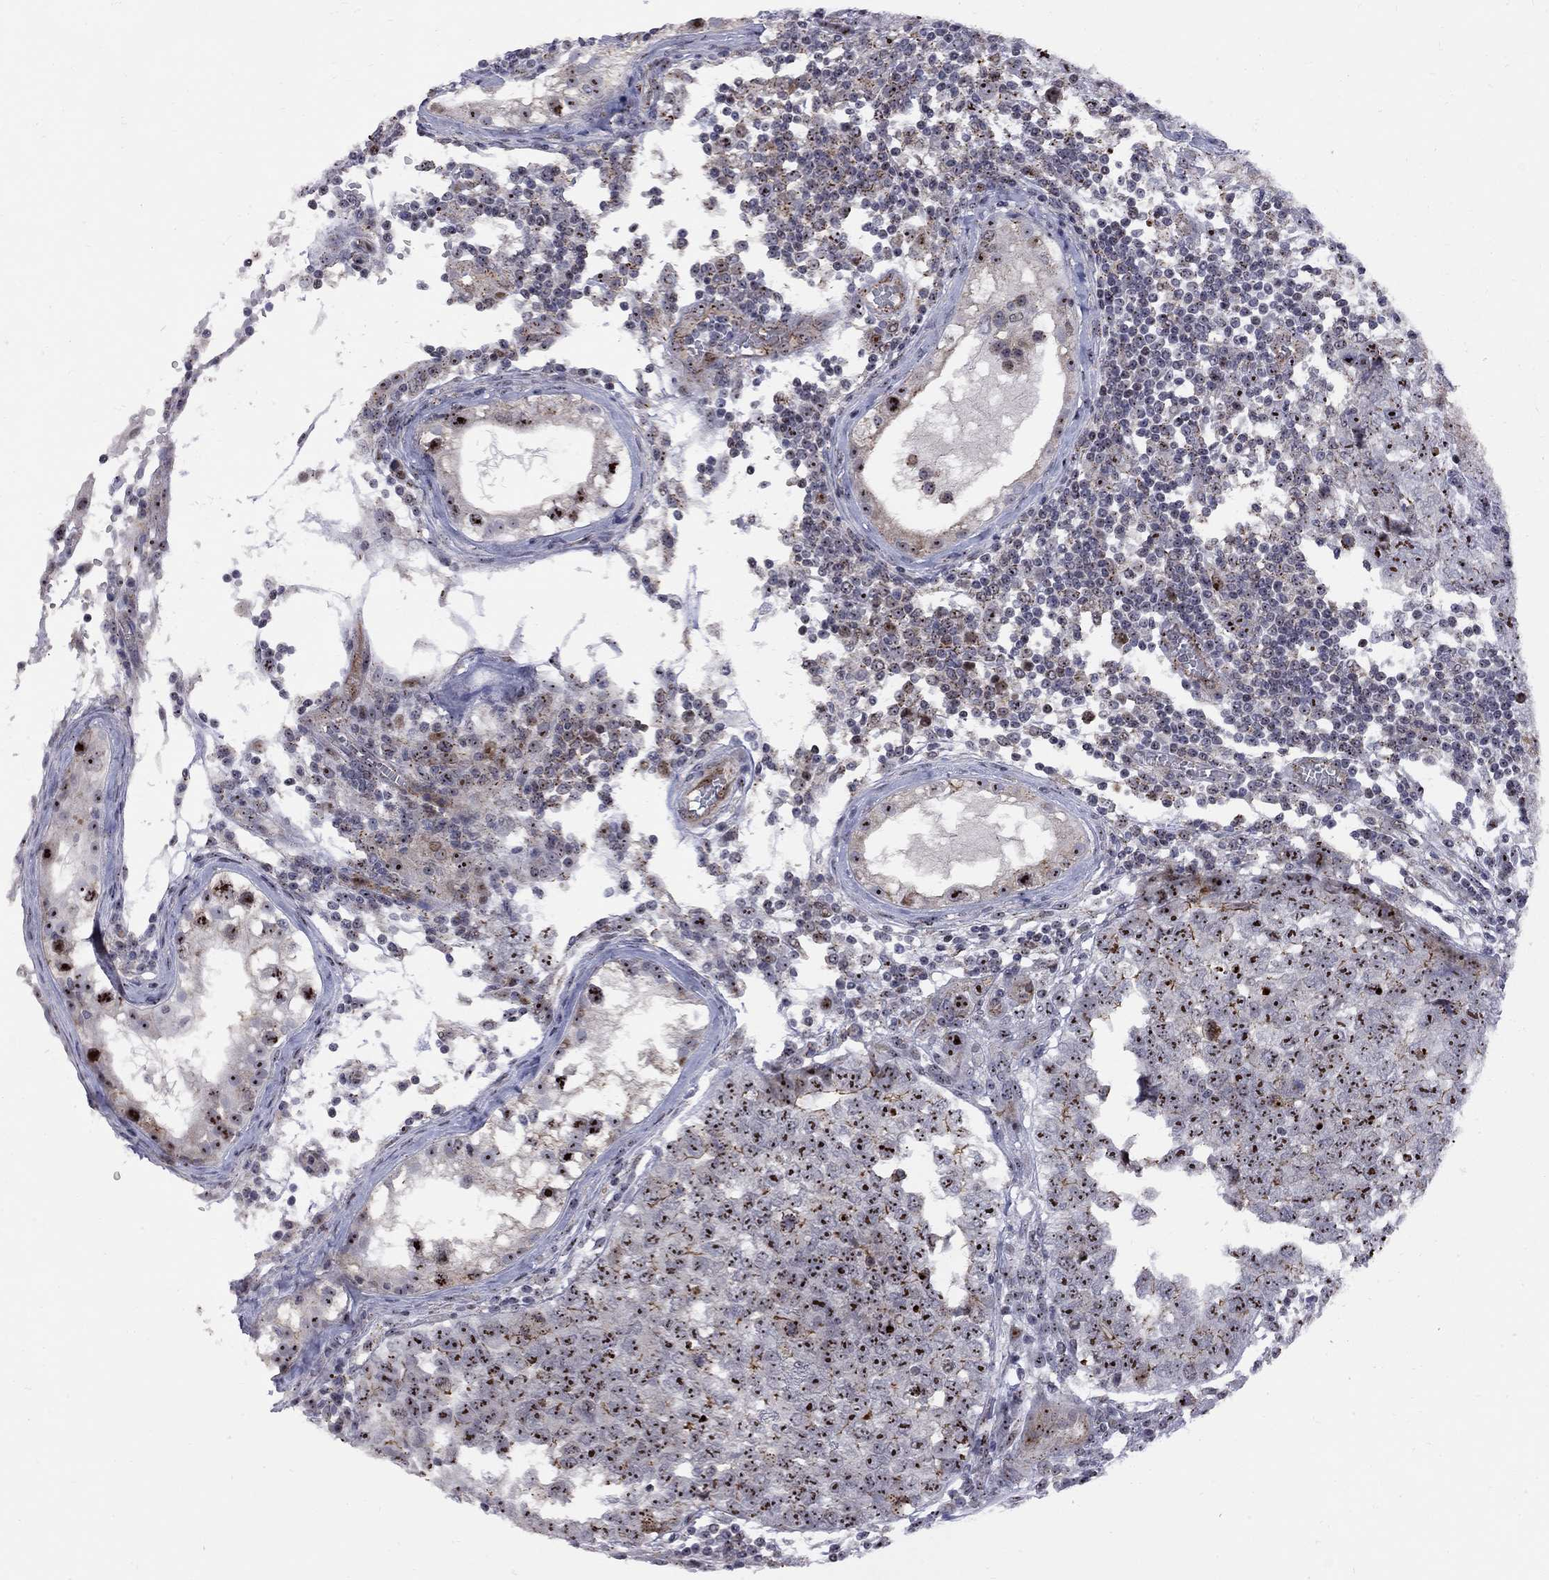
{"staining": {"intensity": "strong", "quantity": "25%-75%", "location": "nuclear"}, "tissue": "testis cancer", "cell_type": "Tumor cells", "image_type": "cancer", "snomed": [{"axis": "morphology", "description": "Carcinoma, Embryonal, NOS"}, {"axis": "topography", "description": "Testis"}], "caption": "Strong nuclear staining for a protein is present in about 25%-75% of tumor cells of testis embryonal carcinoma using IHC.", "gene": "DHX33", "patient": {"sex": "male", "age": 23}}